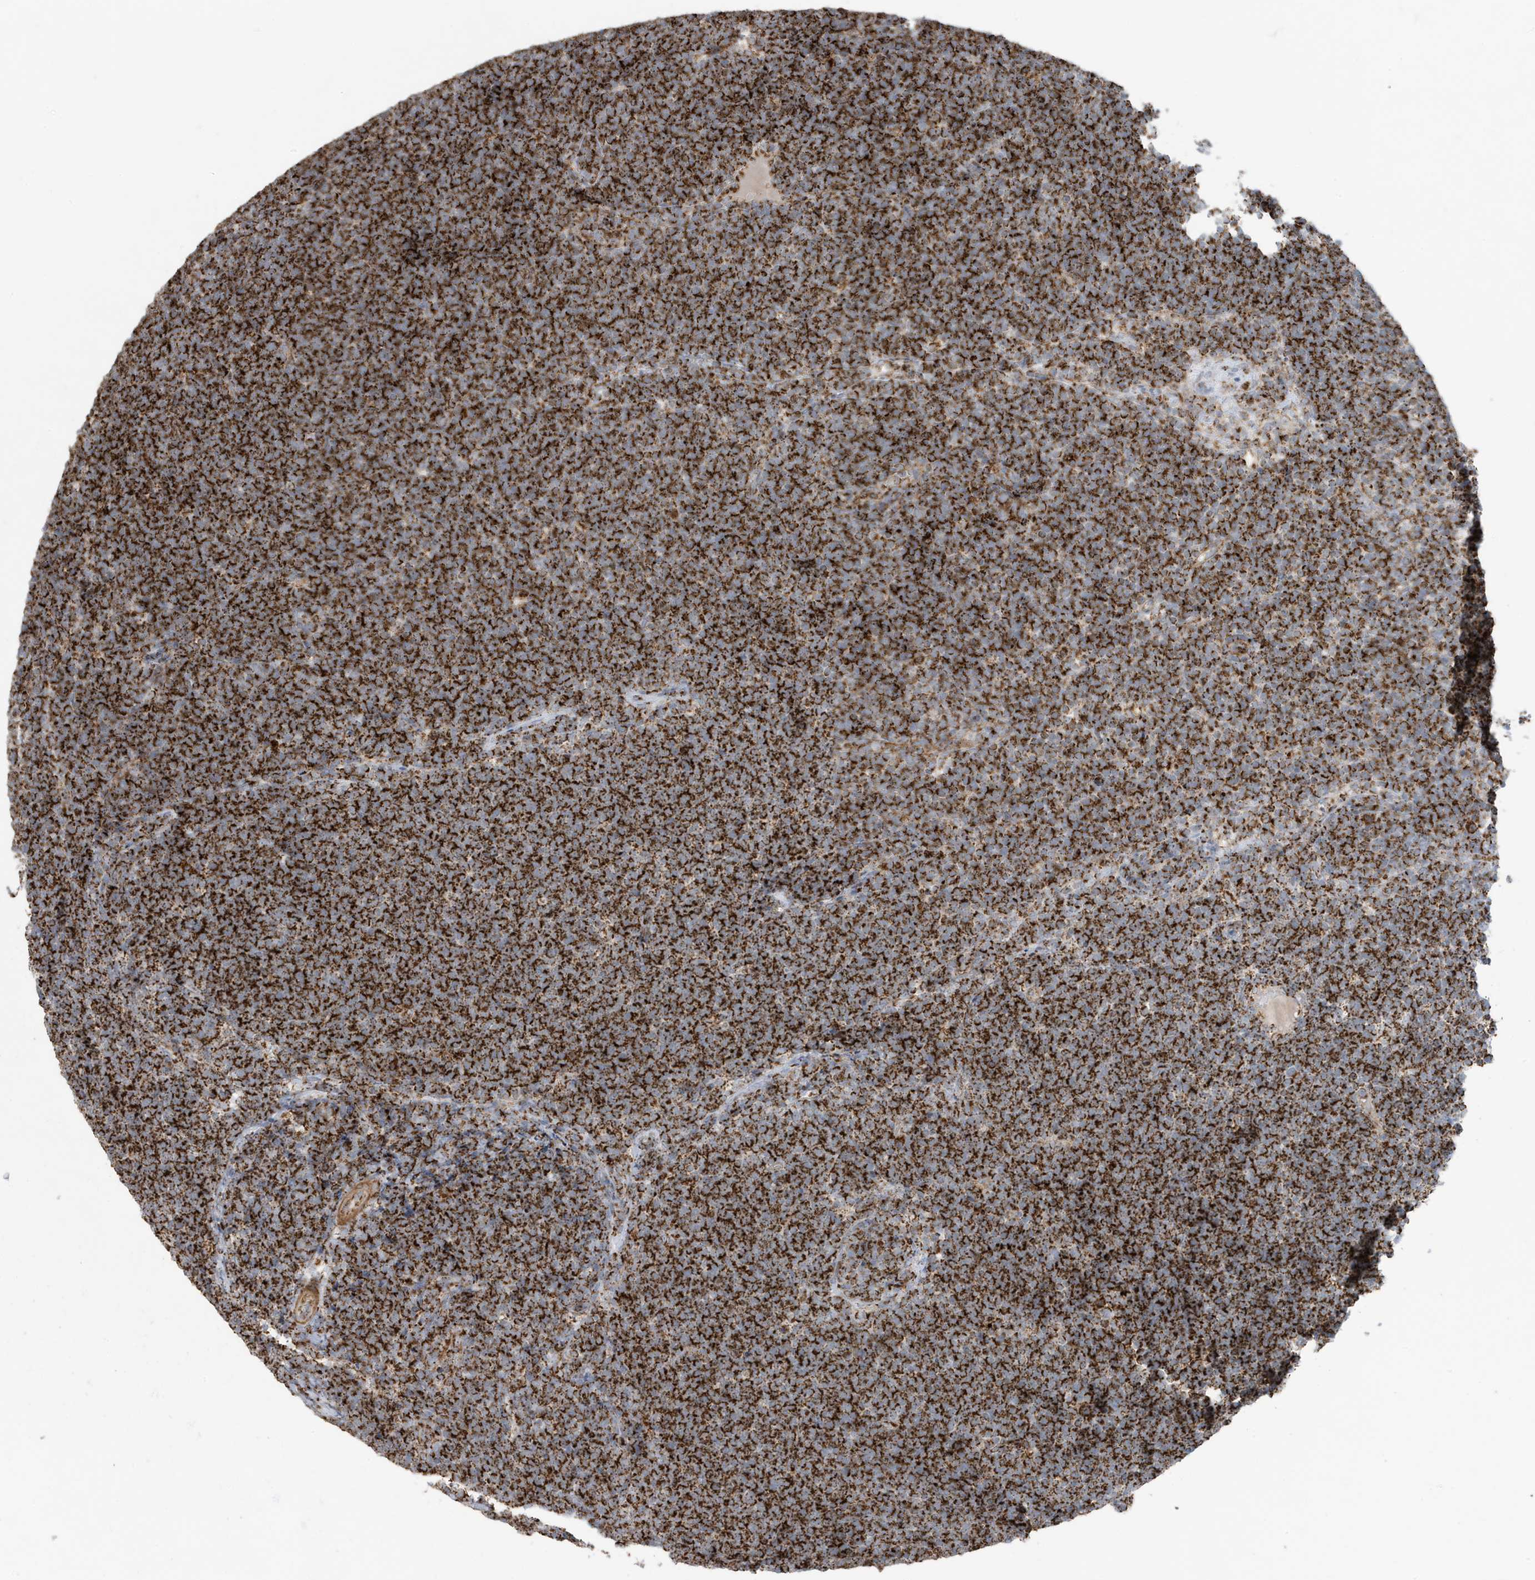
{"staining": {"intensity": "strong", "quantity": ">75%", "location": "cytoplasmic/membranous"}, "tissue": "lymphoma", "cell_type": "Tumor cells", "image_type": "cancer", "snomed": [{"axis": "morphology", "description": "Malignant lymphoma, non-Hodgkin's type, High grade"}, {"axis": "topography", "description": "Lymph node"}], "caption": "Immunohistochemical staining of lymphoma displays high levels of strong cytoplasmic/membranous protein positivity in approximately >75% of tumor cells.", "gene": "MAN1A1", "patient": {"sex": "male", "age": 13}}